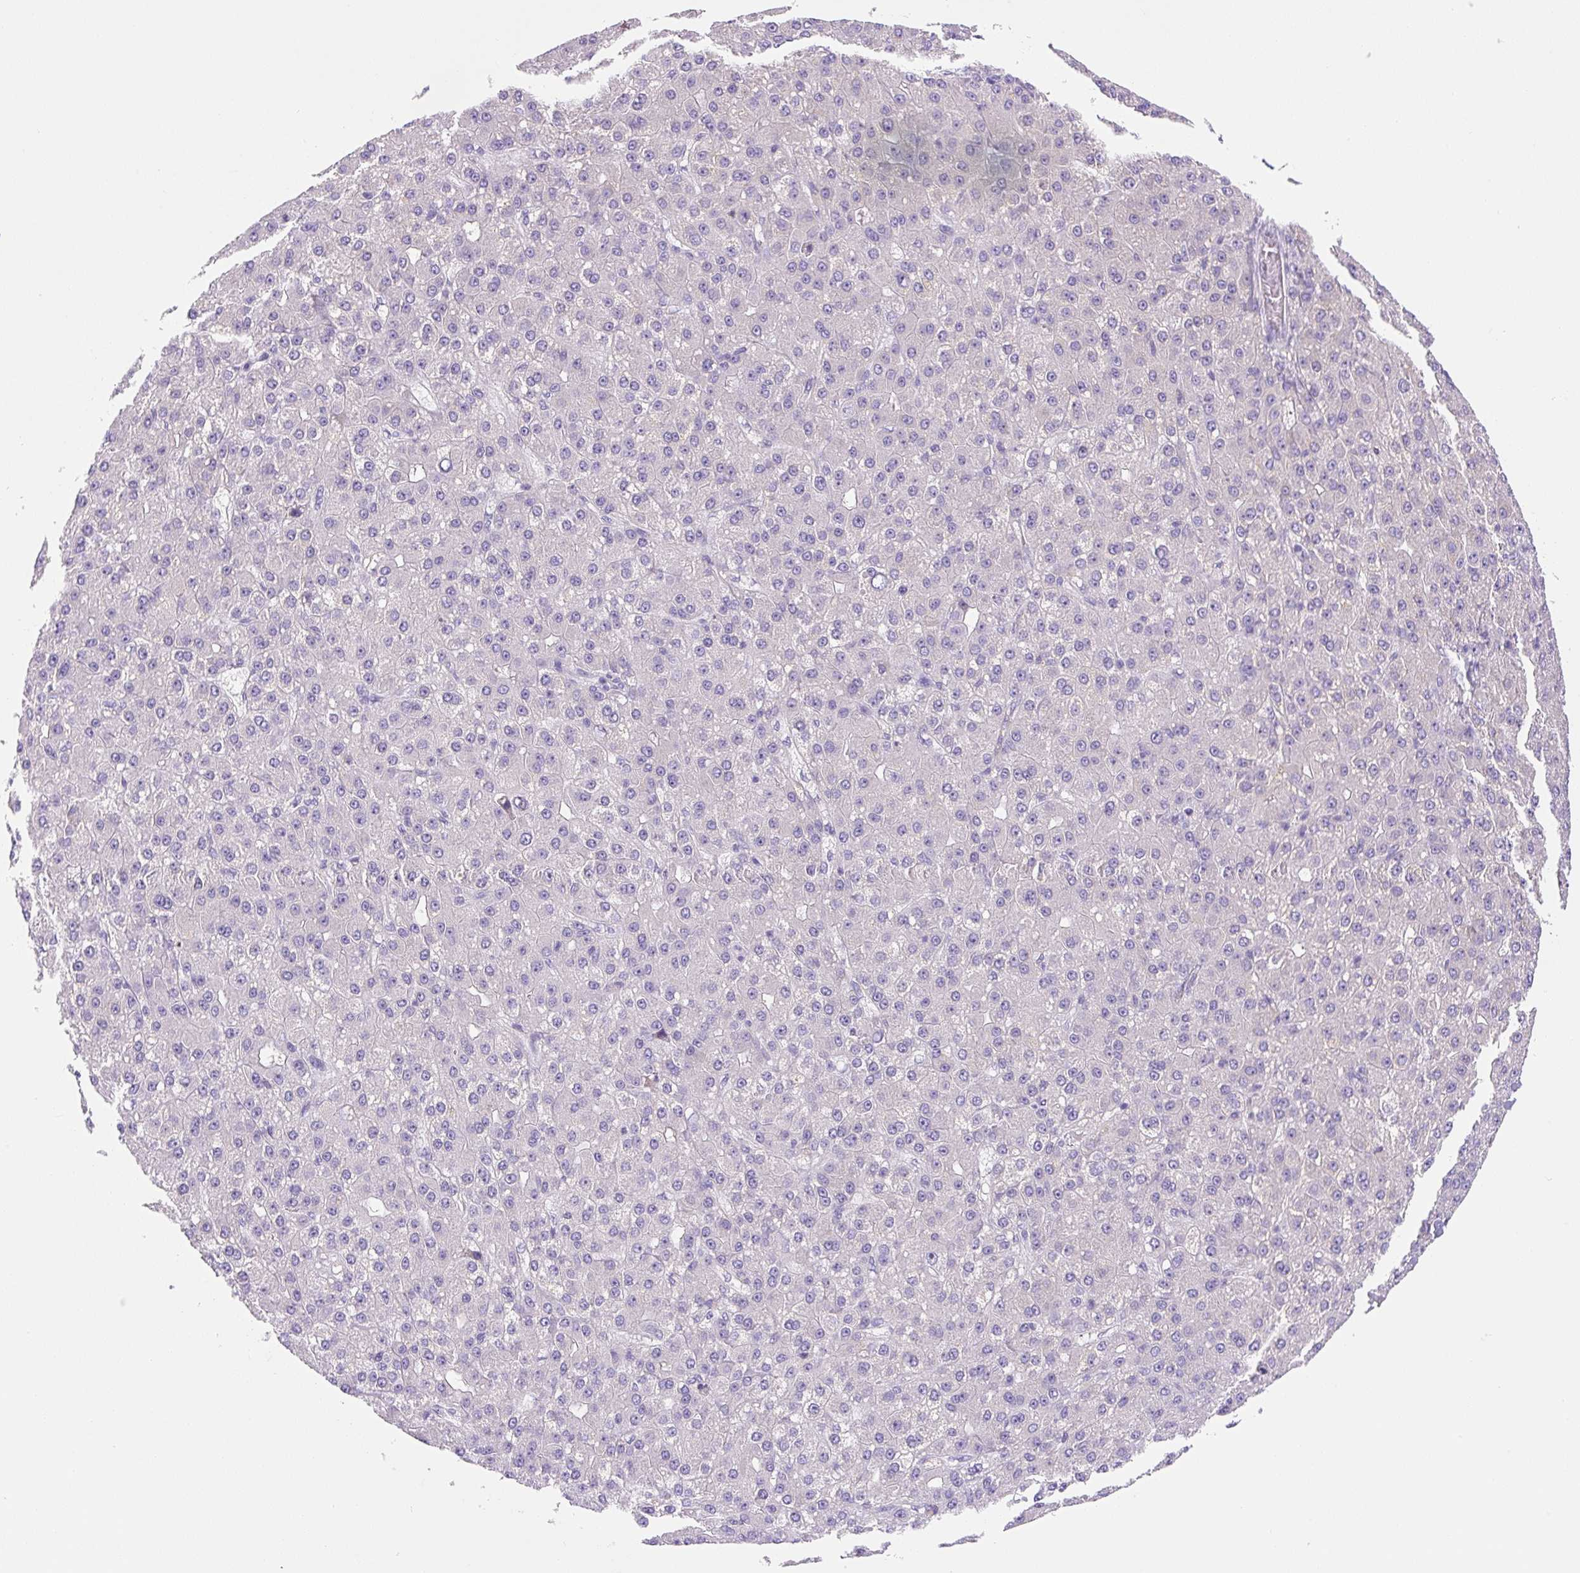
{"staining": {"intensity": "negative", "quantity": "none", "location": "none"}, "tissue": "liver cancer", "cell_type": "Tumor cells", "image_type": "cancer", "snomed": [{"axis": "morphology", "description": "Carcinoma, Hepatocellular, NOS"}, {"axis": "topography", "description": "Liver"}], "caption": "The photomicrograph reveals no significant expression in tumor cells of liver cancer.", "gene": "ASB4", "patient": {"sex": "male", "age": 67}}